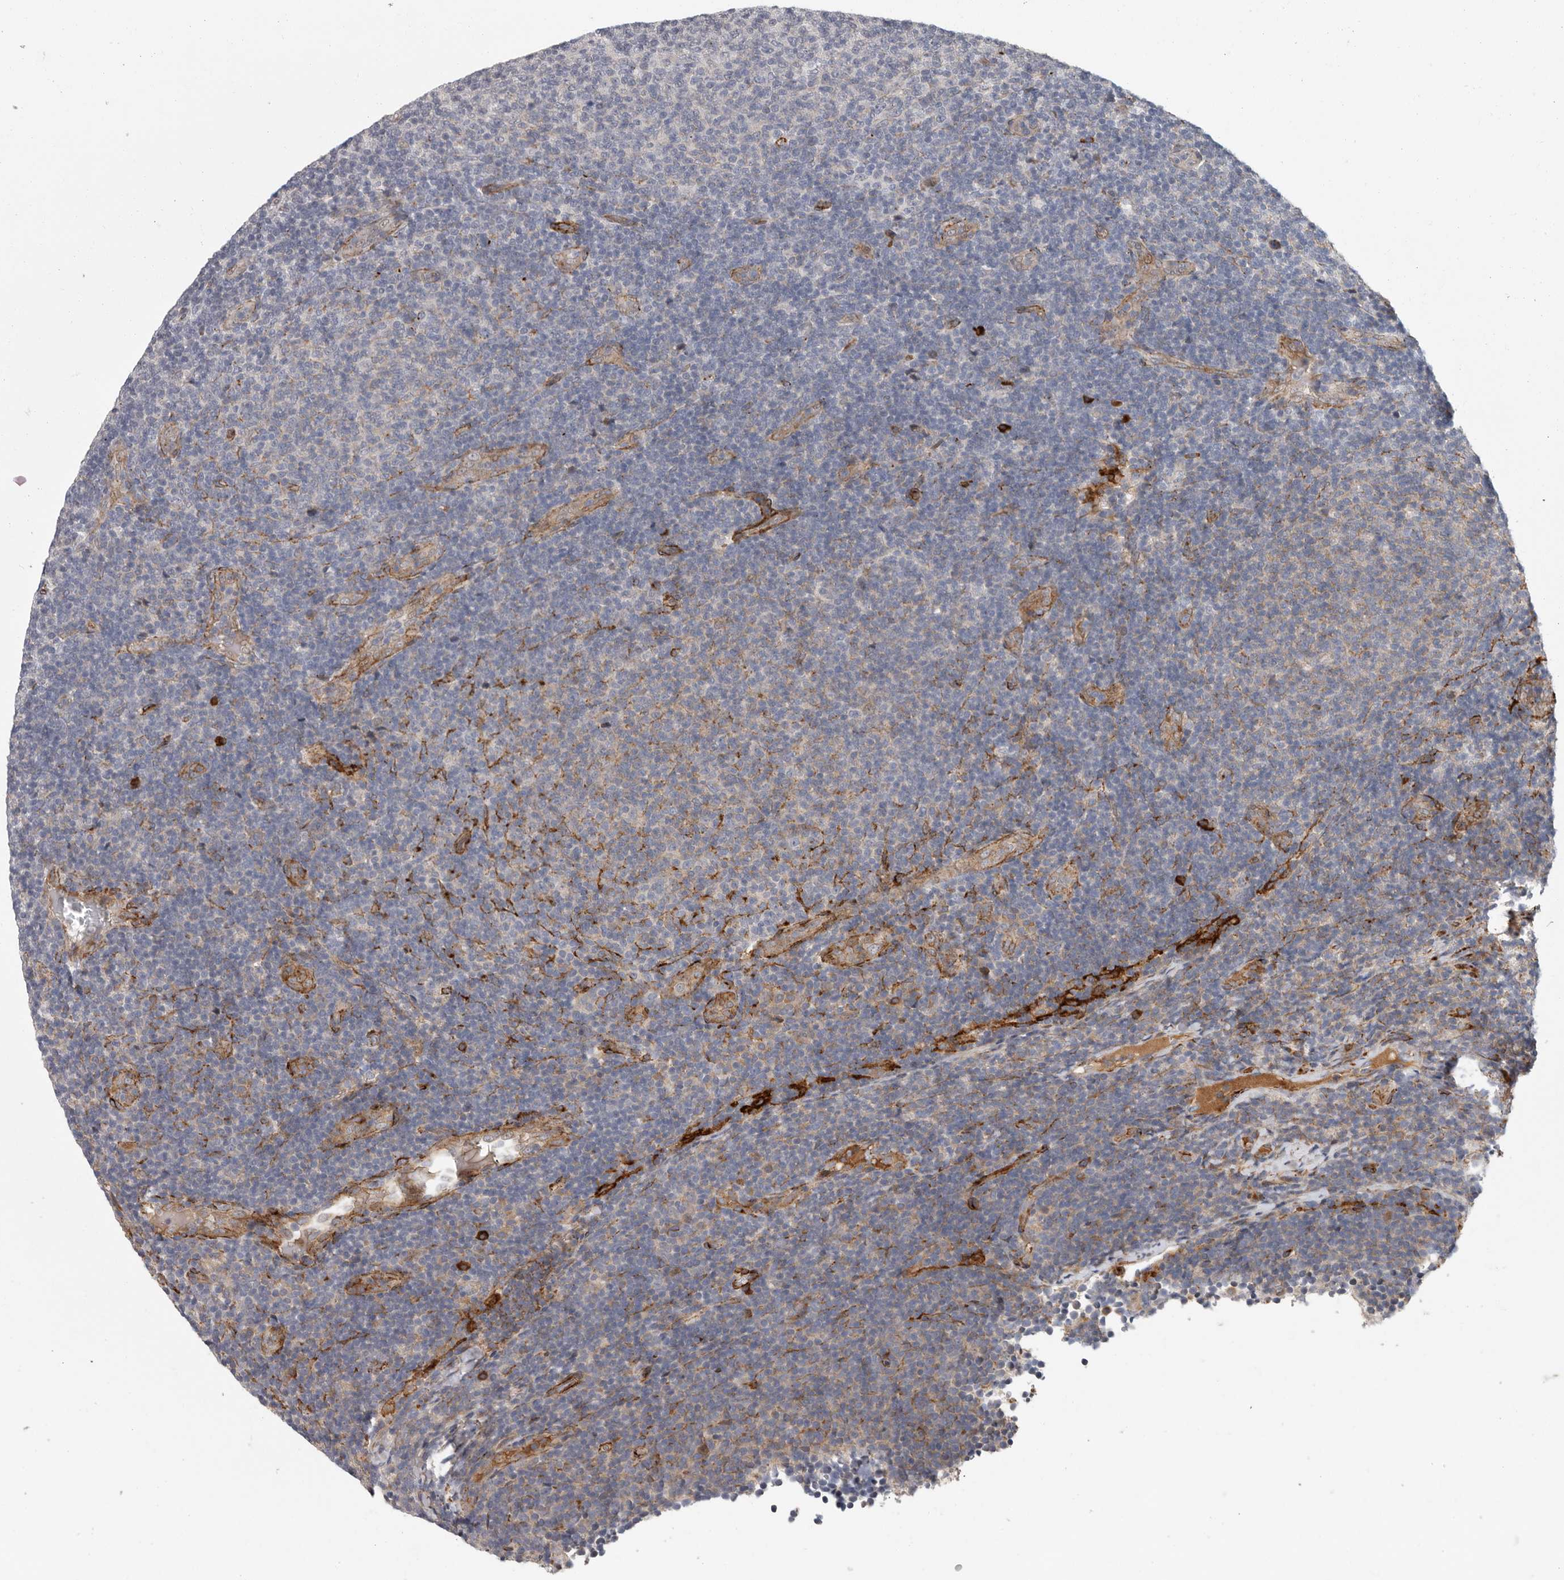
{"staining": {"intensity": "weak", "quantity": "<25%", "location": "cytoplasmic/membranous"}, "tissue": "lymphoma", "cell_type": "Tumor cells", "image_type": "cancer", "snomed": [{"axis": "morphology", "description": "Malignant lymphoma, non-Hodgkin's type, Low grade"}, {"axis": "topography", "description": "Lymph node"}], "caption": "Immunohistochemistry (IHC) image of neoplastic tissue: malignant lymphoma, non-Hodgkin's type (low-grade) stained with DAB displays no significant protein staining in tumor cells.", "gene": "ATXN3L", "patient": {"sex": "male", "age": 66}}